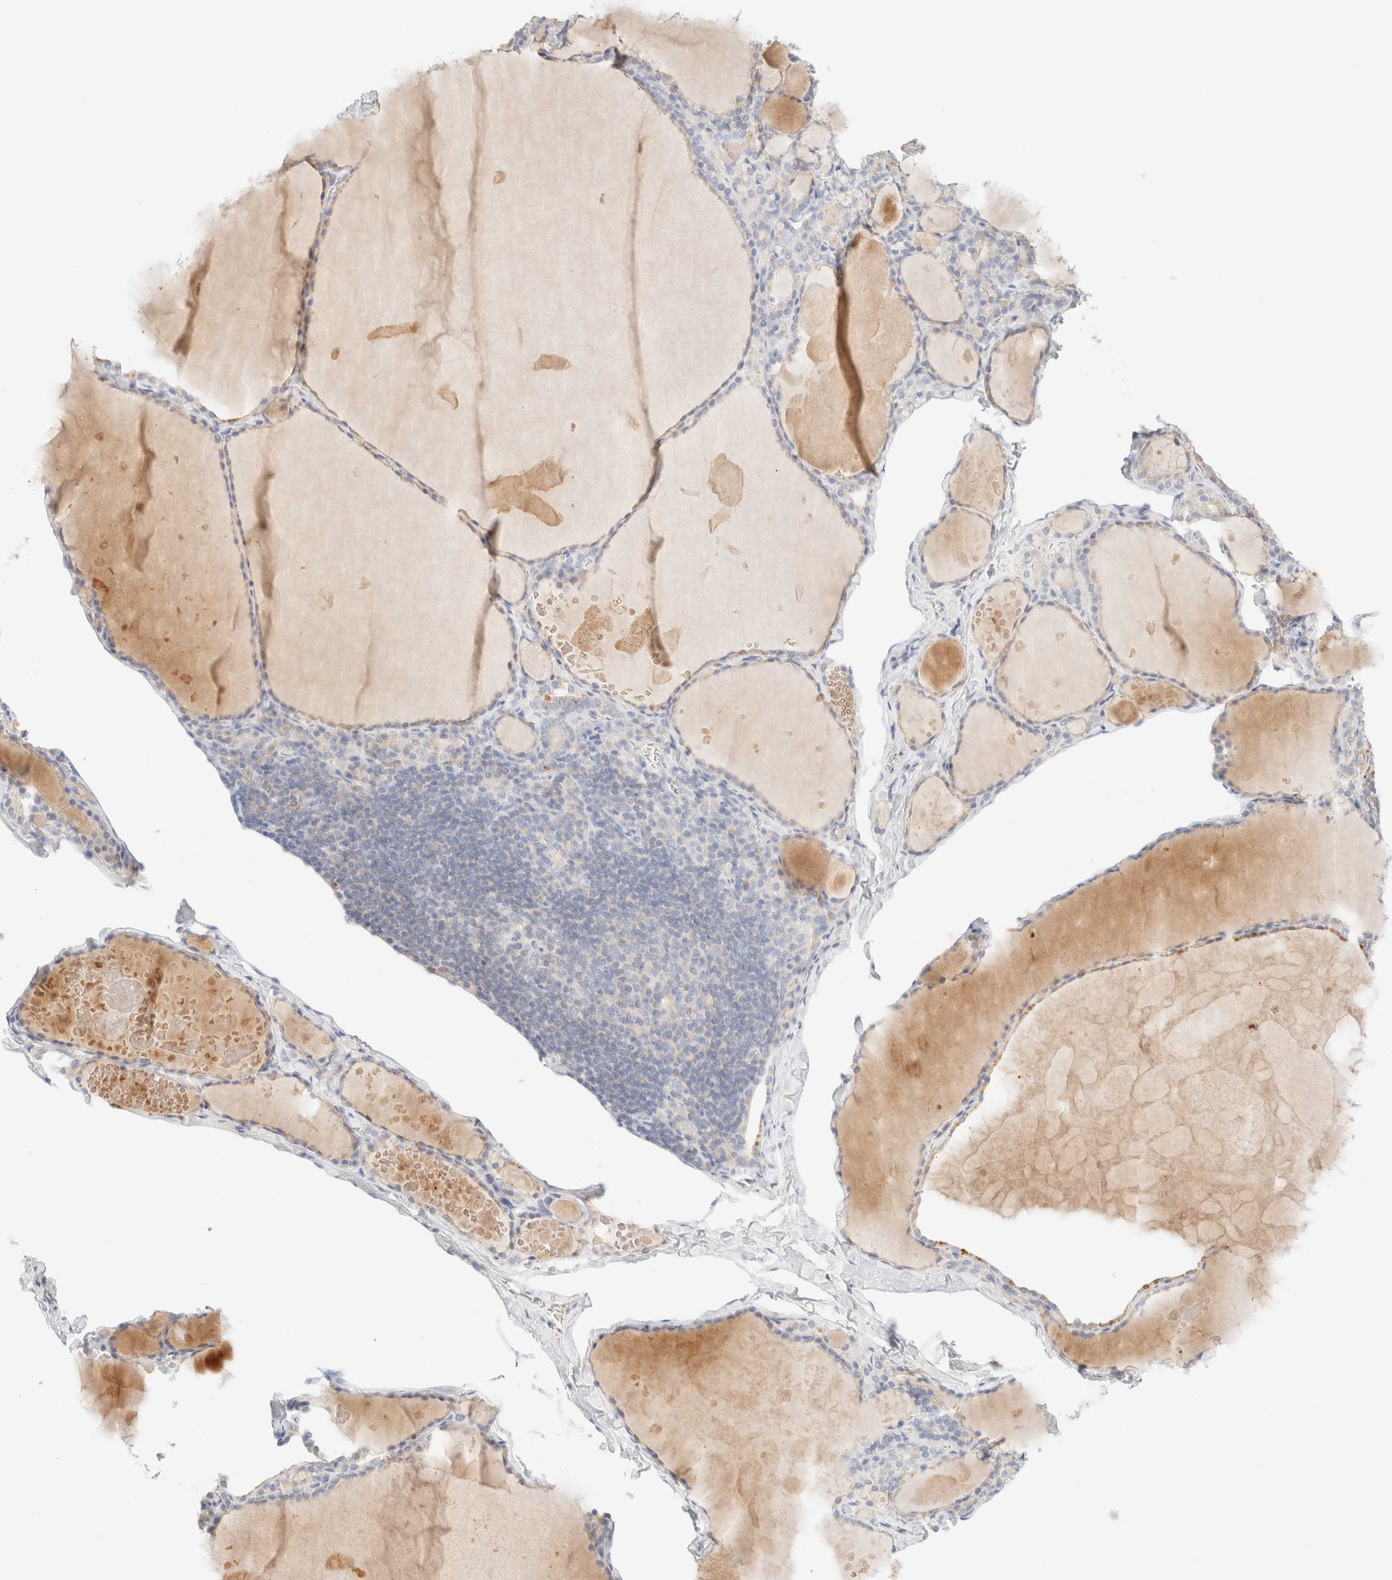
{"staining": {"intensity": "weak", "quantity": "<25%", "location": "cytoplasmic/membranous"}, "tissue": "thyroid gland", "cell_type": "Glandular cells", "image_type": "normal", "snomed": [{"axis": "morphology", "description": "Normal tissue, NOS"}, {"axis": "topography", "description": "Thyroid gland"}], "caption": "IHC of unremarkable thyroid gland shows no positivity in glandular cells.", "gene": "SARM1", "patient": {"sex": "male", "age": 56}}